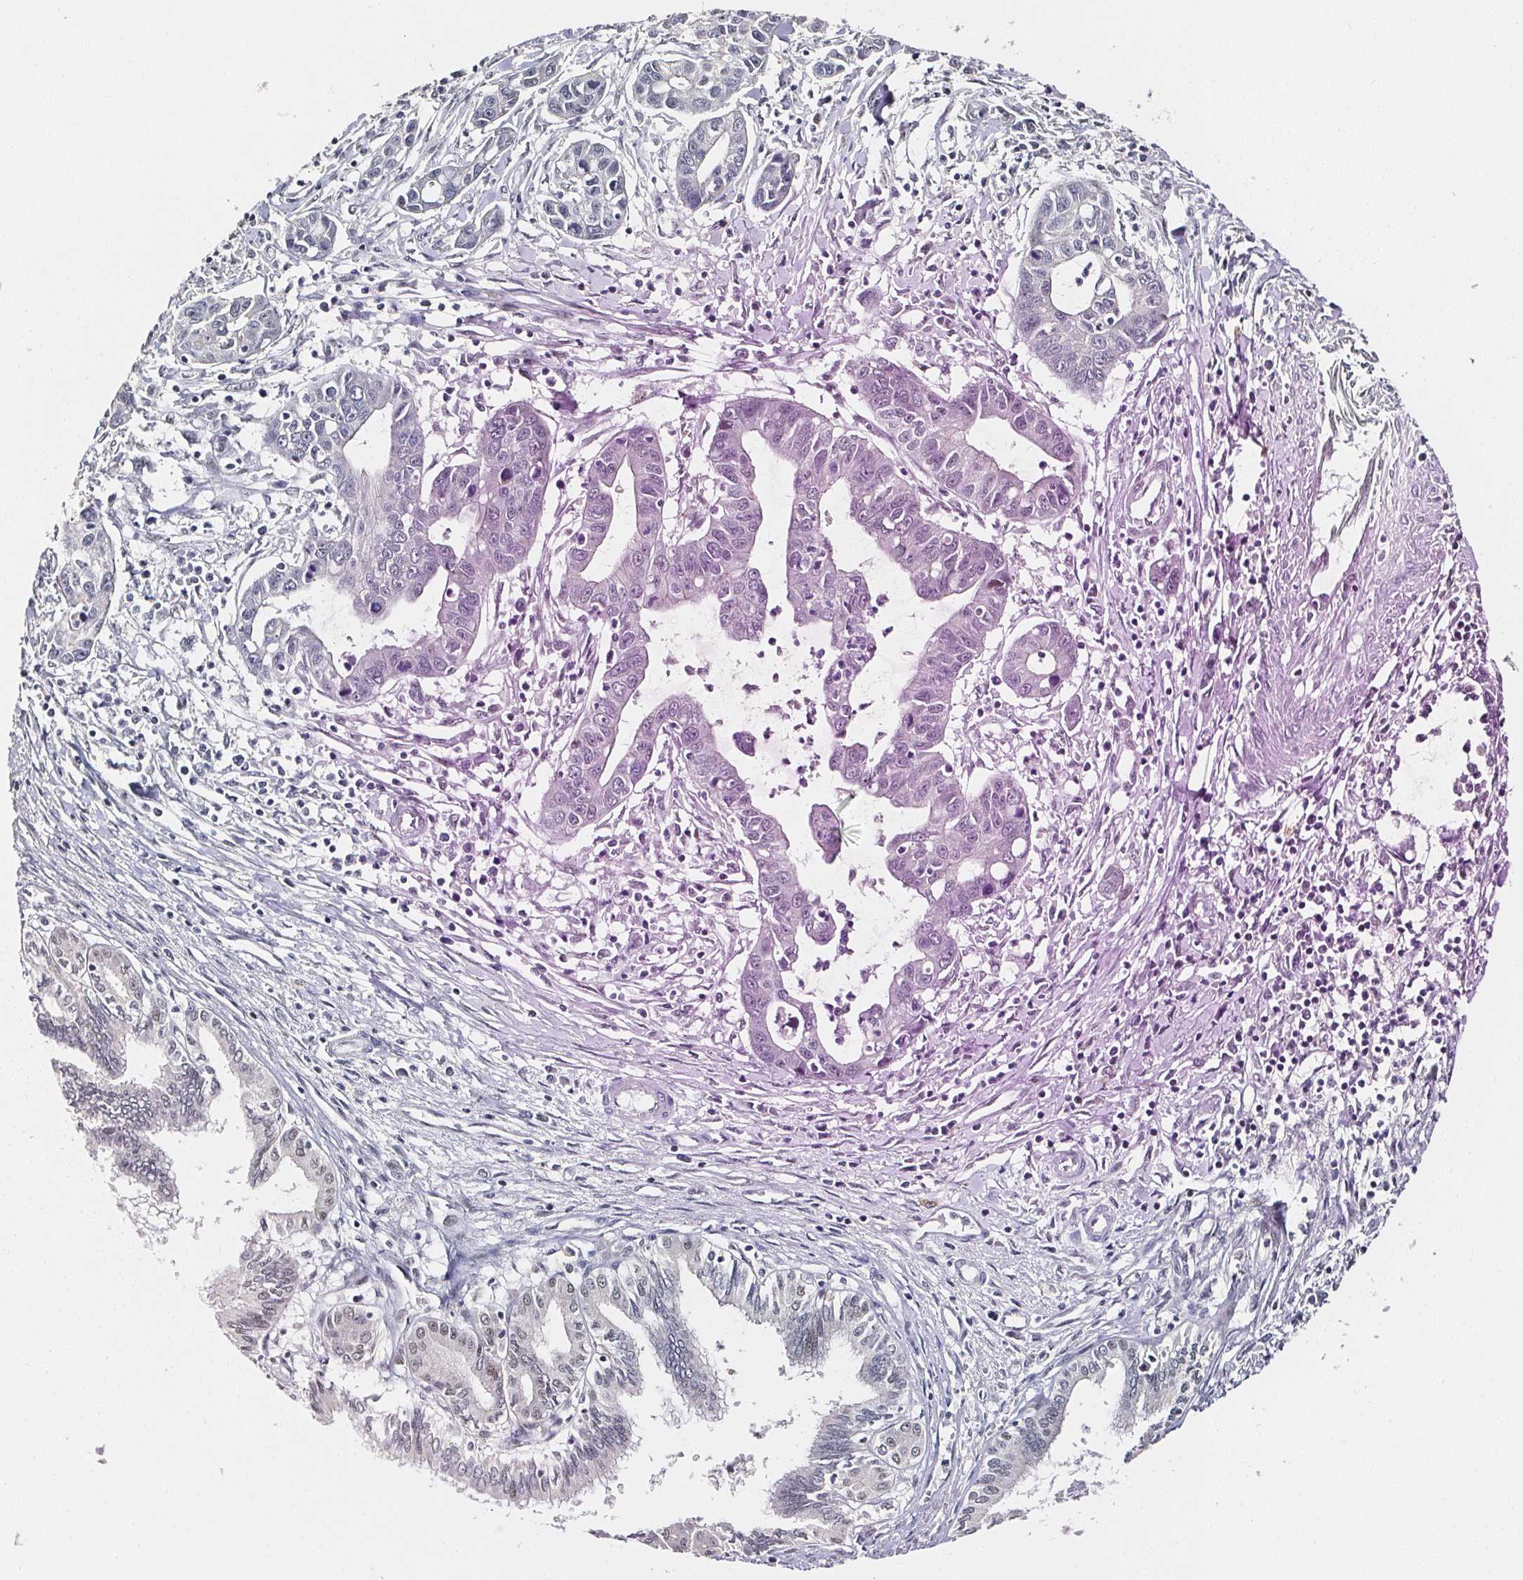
{"staining": {"intensity": "negative", "quantity": "none", "location": "none"}, "tissue": "liver cancer", "cell_type": "Tumor cells", "image_type": "cancer", "snomed": [{"axis": "morphology", "description": "Cholangiocarcinoma"}, {"axis": "topography", "description": "Liver"}], "caption": "There is no significant positivity in tumor cells of liver cholangiocarcinoma.", "gene": "KDM4D", "patient": {"sex": "male", "age": 58}}